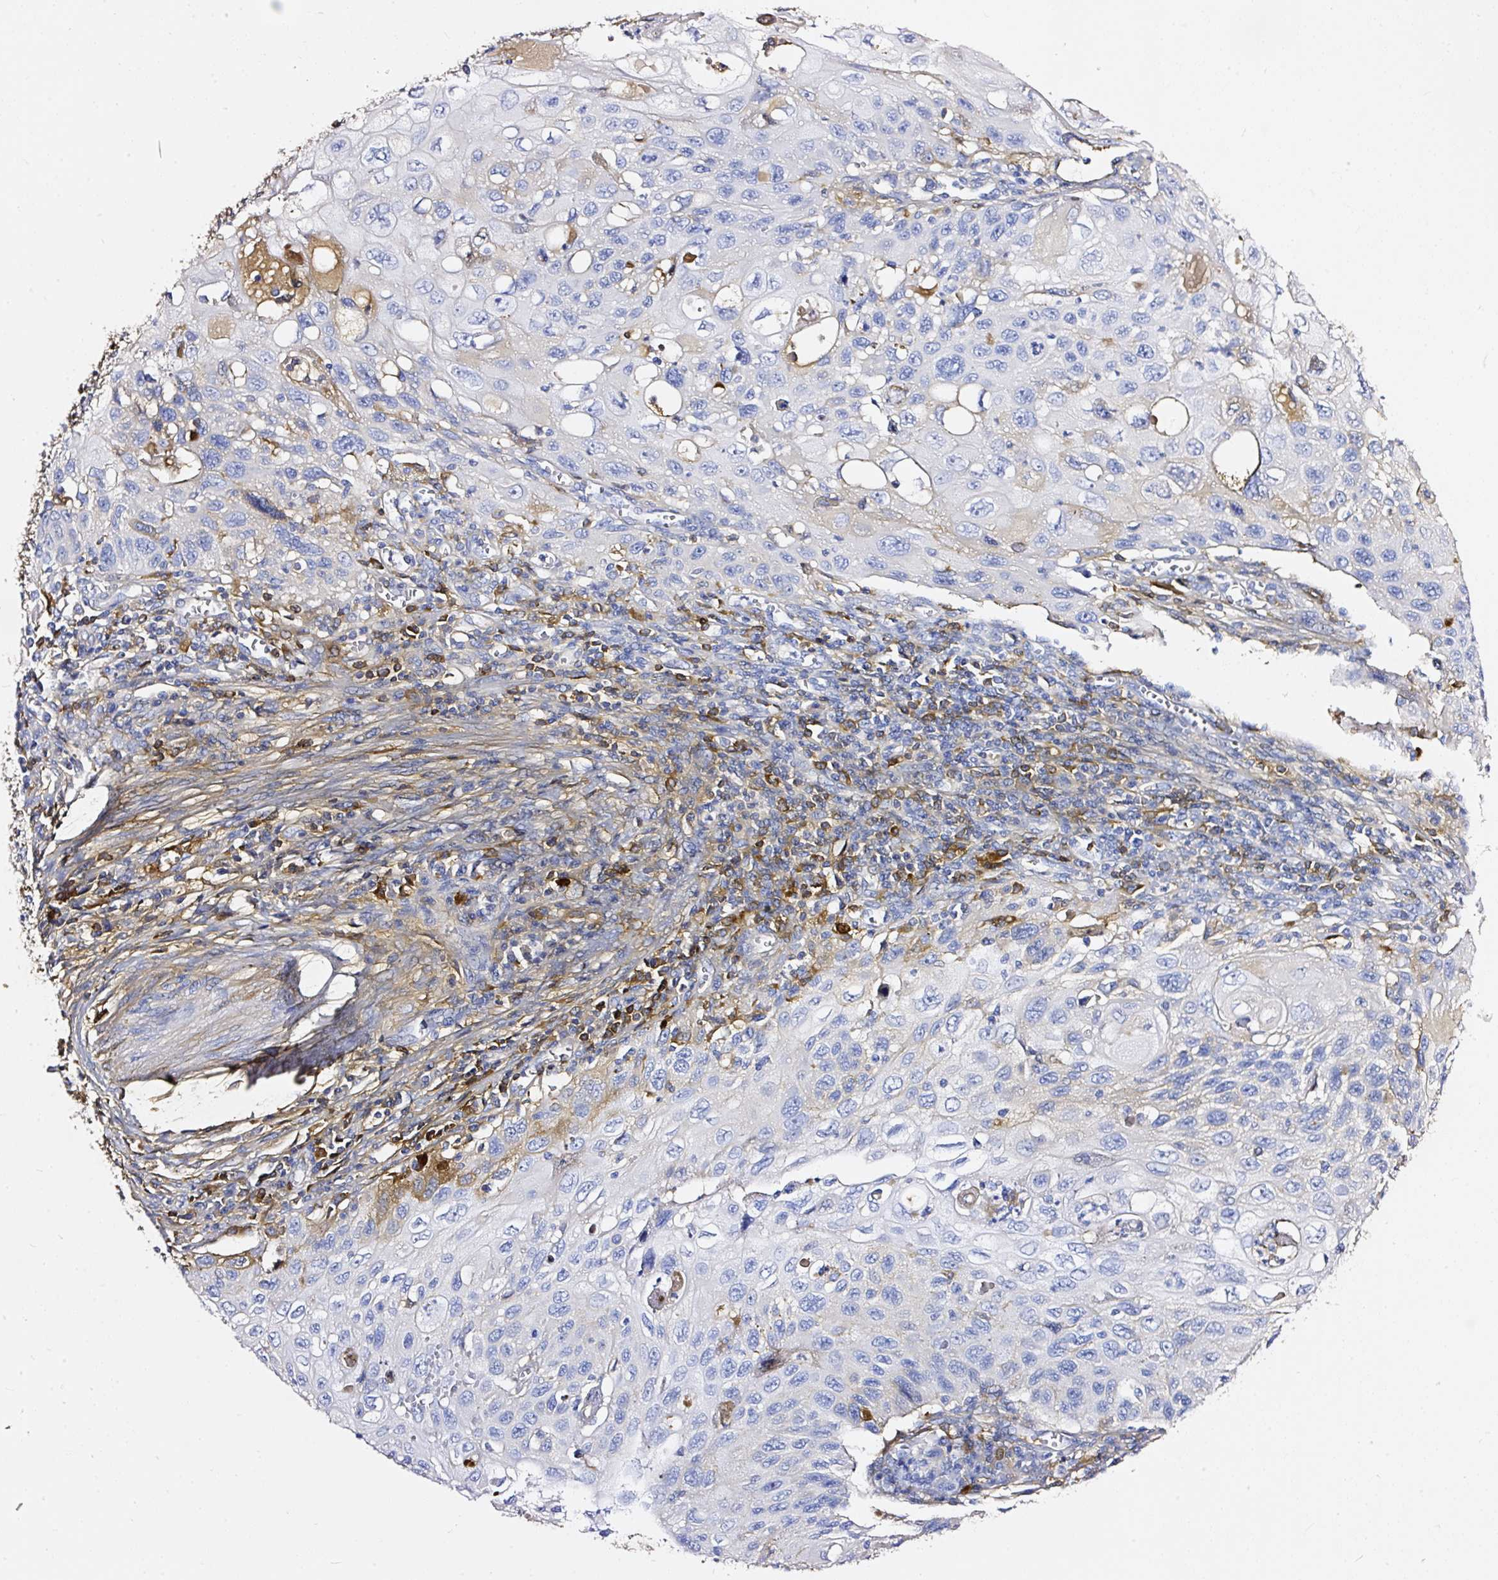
{"staining": {"intensity": "weak", "quantity": "<25%", "location": "cytoplasmic/membranous"}, "tissue": "cervical cancer", "cell_type": "Tumor cells", "image_type": "cancer", "snomed": [{"axis": "morphology", "description": "Squamous cell carcinoma, NOS"}, {"axis": "topography", "description": "Cervix"}], "caption": "Immunohistochemistry (IHC) image of neoplastic tissue: human squamous cell carcinoma (cervical) stained with DAB (3,3'-diaminobenzidine) displays no significant protein positivity in tumor cells.", "gene": "CLEC3B", "patient": {"sex": "female", "age": 70}}